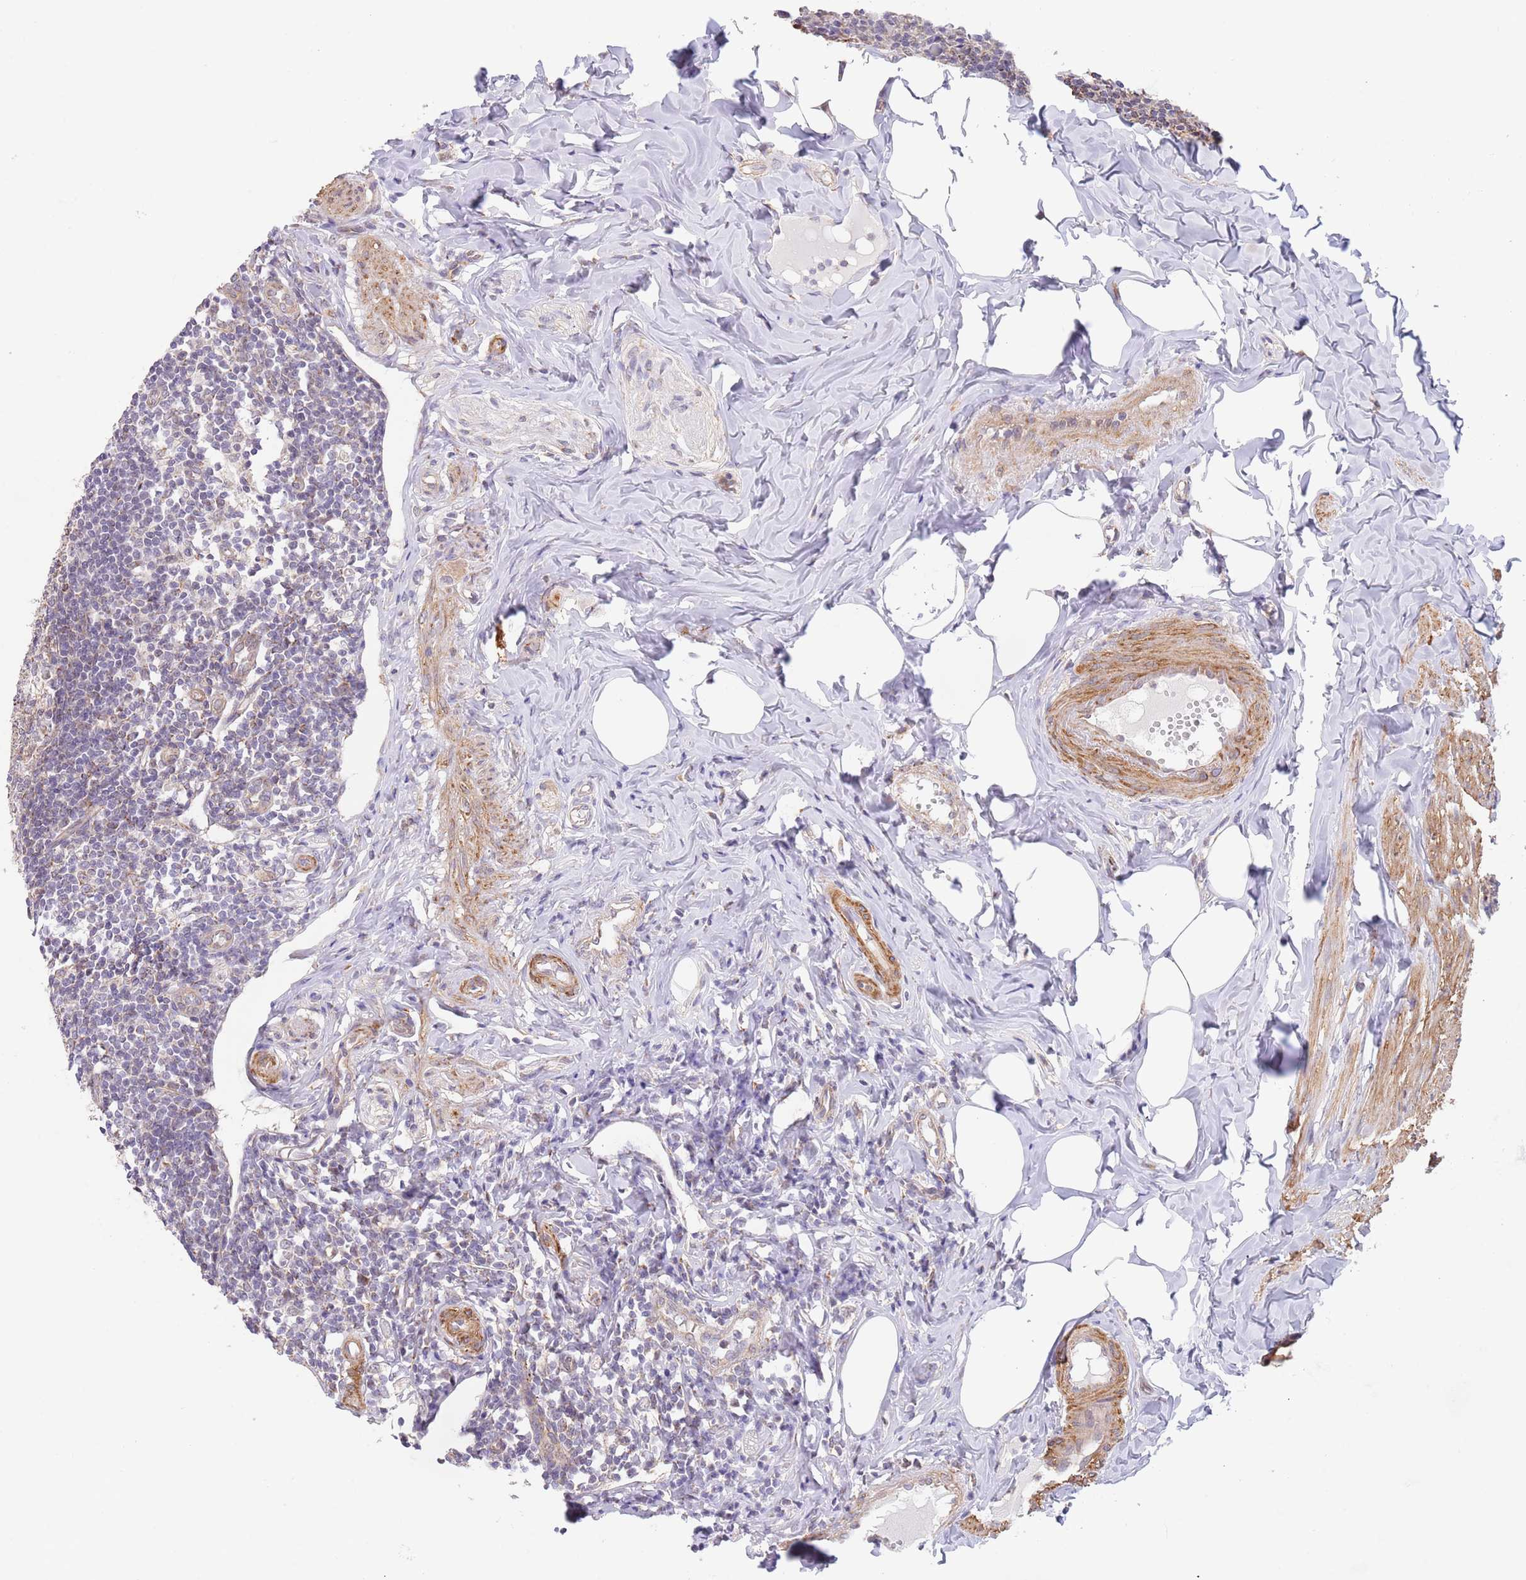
{"staining": {"intensity": "strong", "quantity": ">75%", "location": "cytoplasmic/membranous"}, "tissue": "appendix", "cell_type": "Glandular cells", "image_type": "normal", "snomed": [{"axis": "morphology", "description": "Normal tissue, NOS"}, {"axis": "topography", "description": "Appendix"}], "caption": "This is a micrograph of immunohistochemistry (IHC) staining of normal appendix, which shows strong positivity in the cytoplasmic/membranous of glandular cells.", "gene": "UQCC3", "patient": {"sex": "female", "age": 33}}